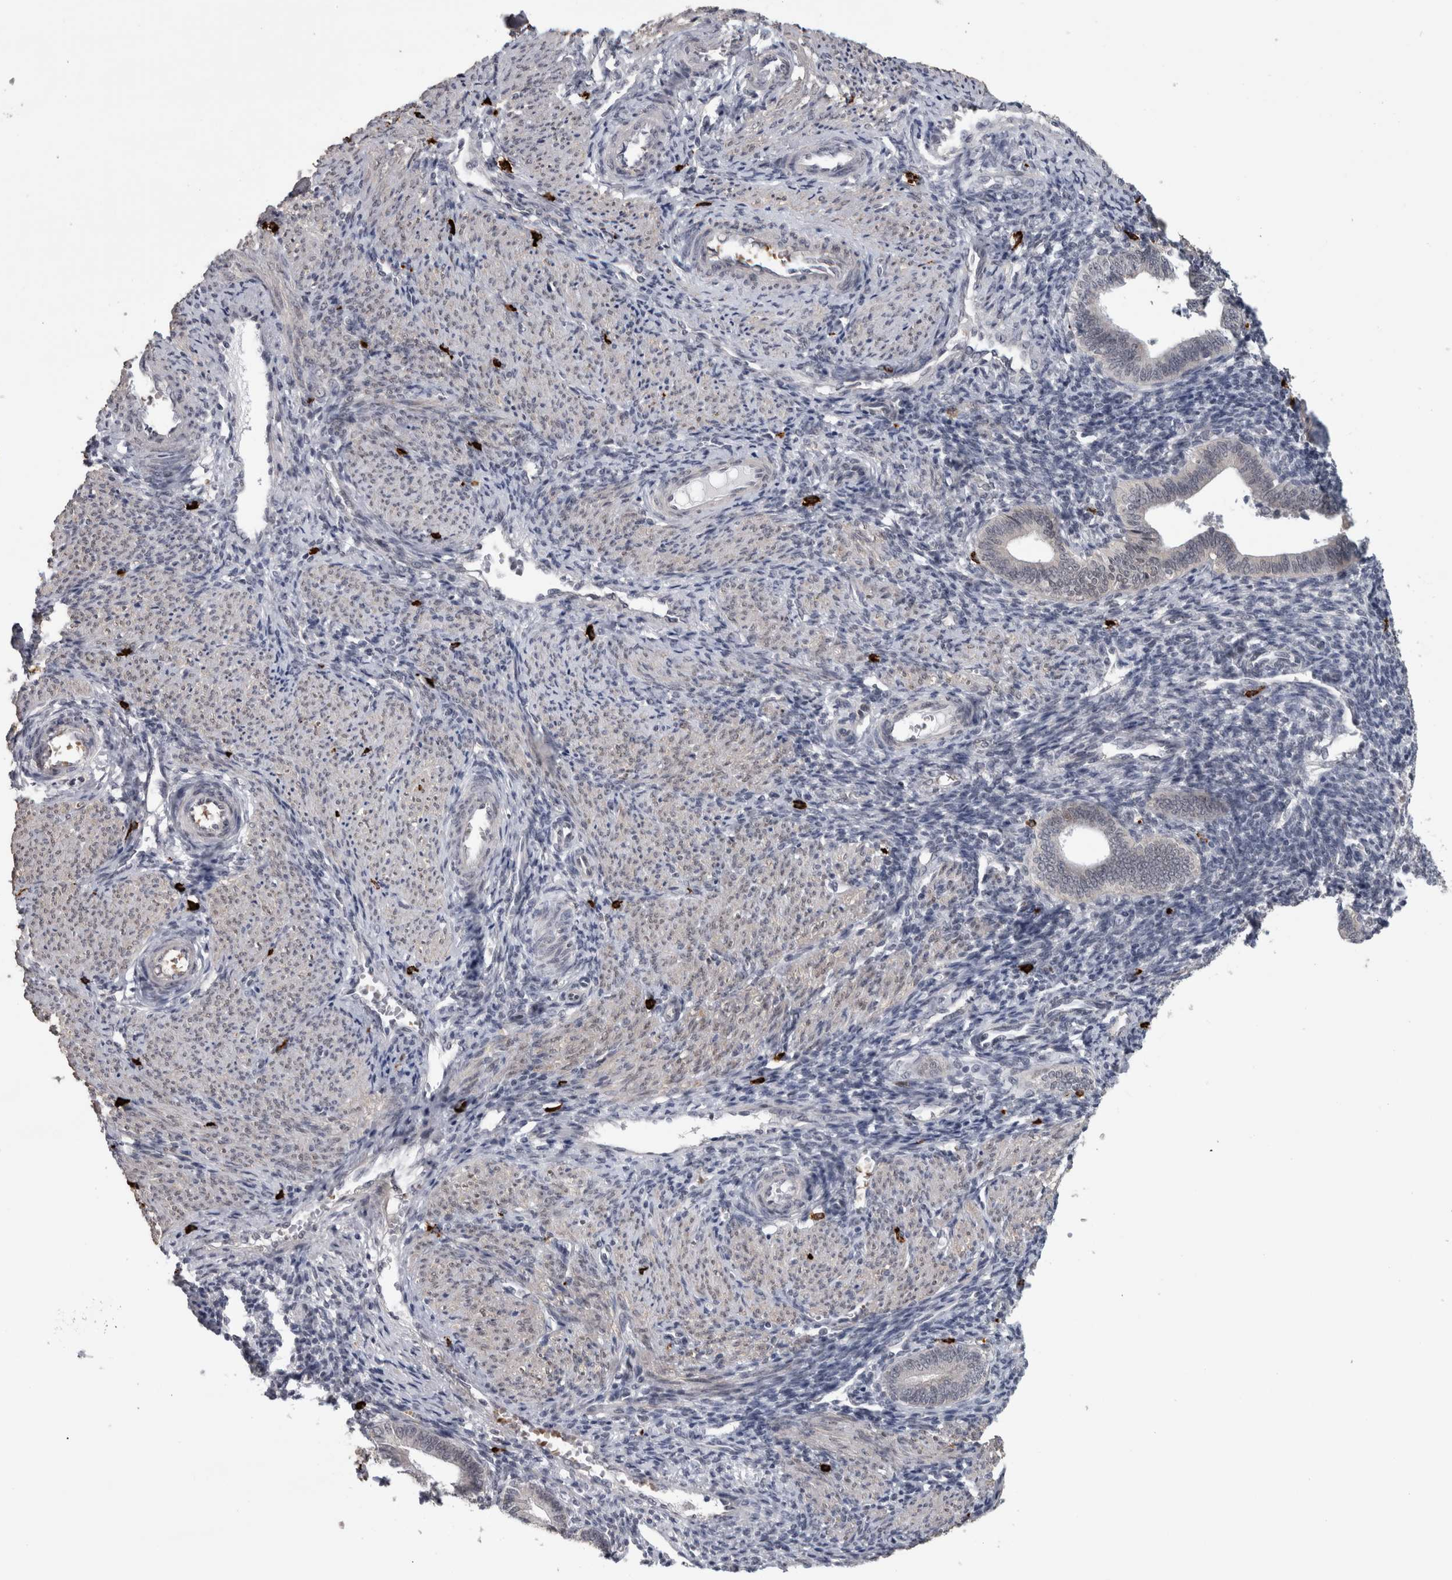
{"staining": {"intensity": "negative", "quantity": "none", "location": "none"}, "tissue": "endometrium", "cell_type": "Cells in endometrial stroma", "image_type": "normal", "snomed": [{"axis": "morphology", "description": "Normal tissue, NOS"}, {"axis": "topography", "description": "Uterus"}, {"axis": "topography", "description": "Endometrium"}], "caption": "This is an immunohistochemistry image of benign endometrium. There is no staining in cells in endometrial stroma.", "gene": "PEBP4", "patient": {"sex": "female", "age": 33}}